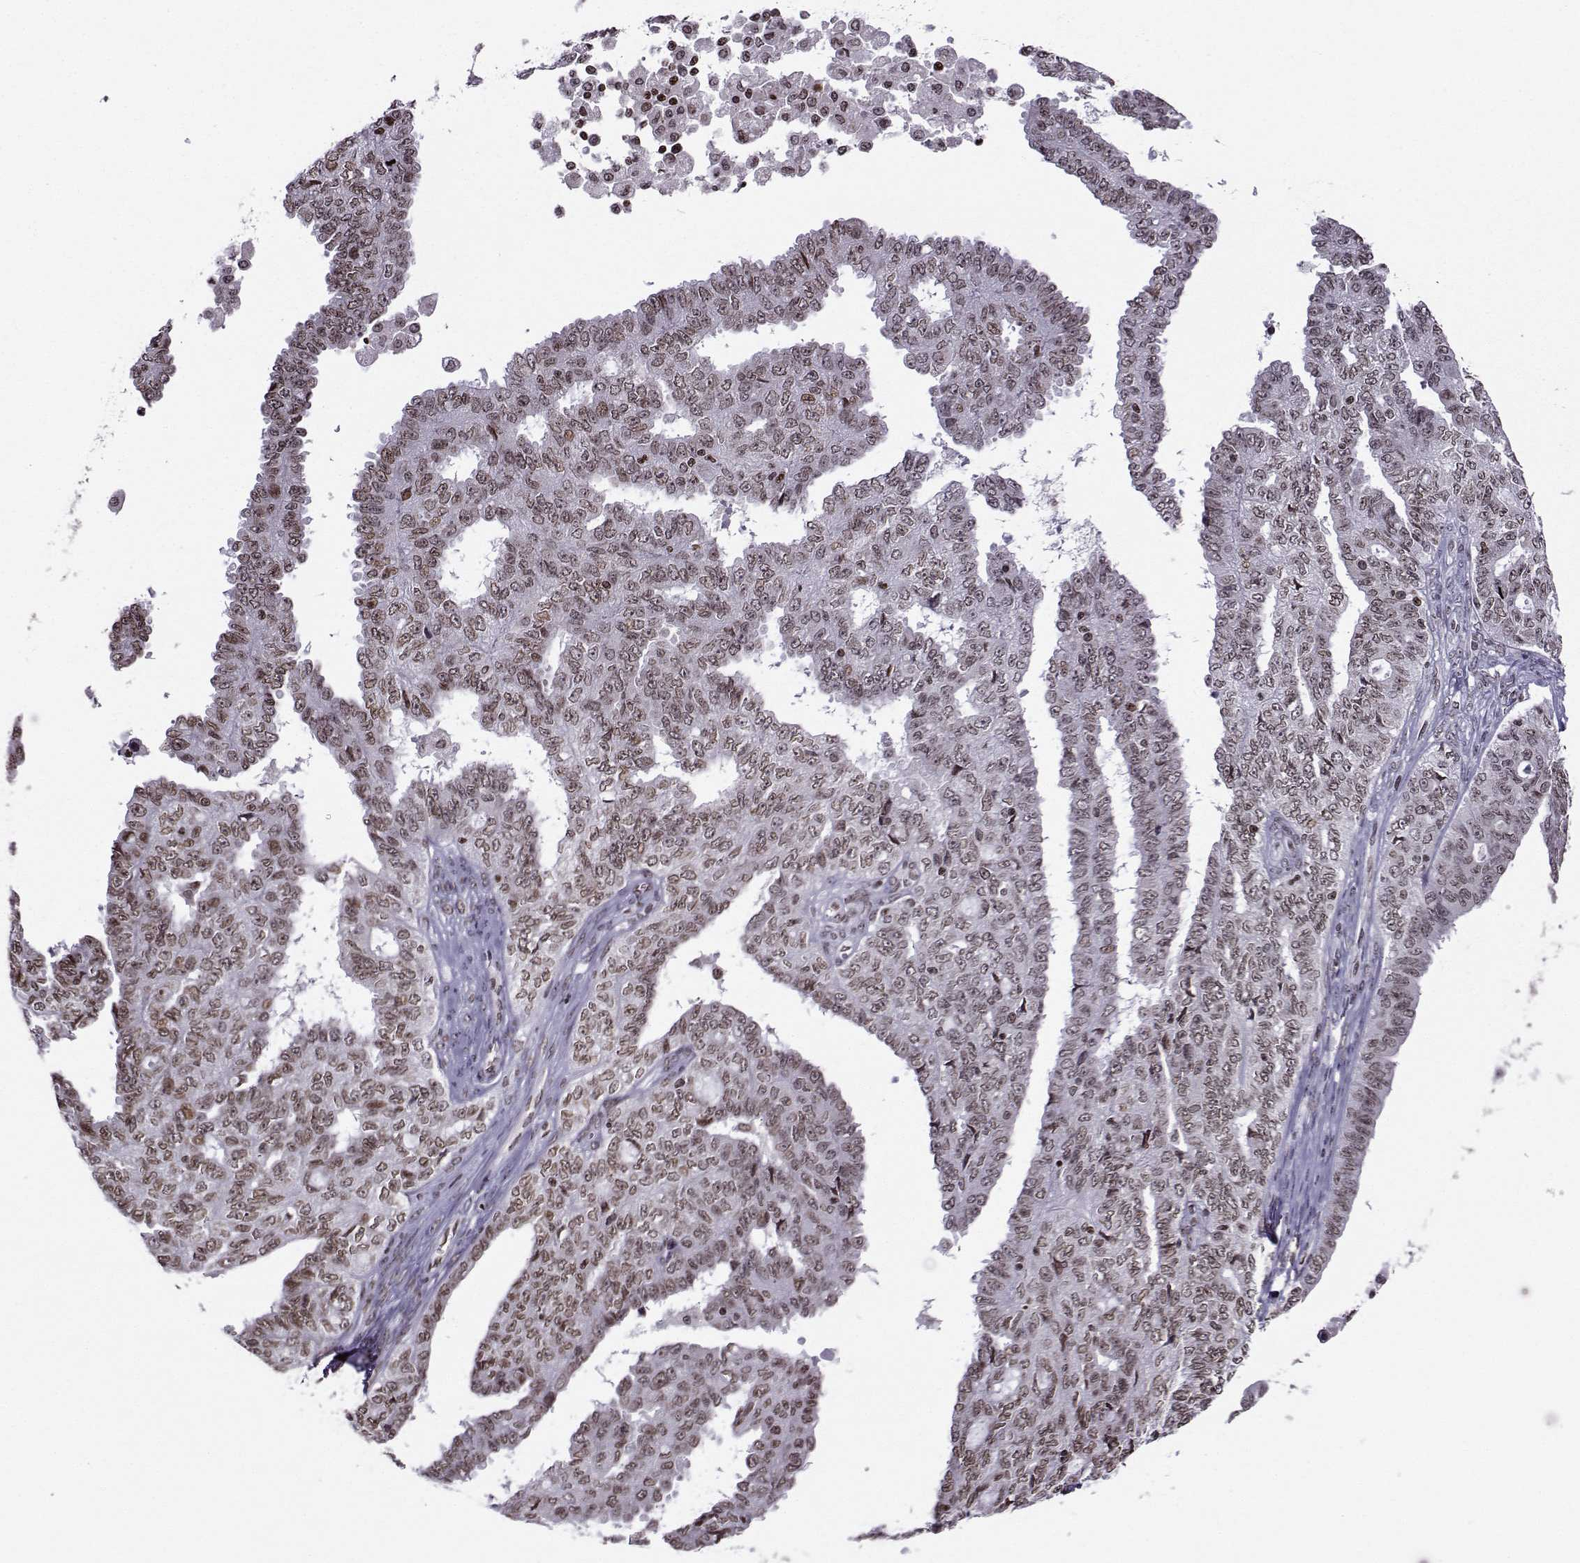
{"staining": {"intensity": "weak", "quantity": "25%-75%", "location": "nuclear"}, "tissue": "ovarian cancer", "cell_type": "Tumor cells", "image_type": "cancer", "snomed": [{"axis": "morphology", "description": "Cystadenocarcinoma, serous, NOS"}, {"axis": "topography", "description": "Ovary"}], "caption": "High-power microscopy captured an IHC photomicrograph of ovarian serous cystadenocarcinoma, revealing weak nuclear expression in about 25%-75% of tumor cells. Using DAB (brown) and hematoxylin (blue) stains, captured at high magnification using brightfield microscopy.", "gene": "ZNF19", "patient": {"sex": "female", "age": 71}}